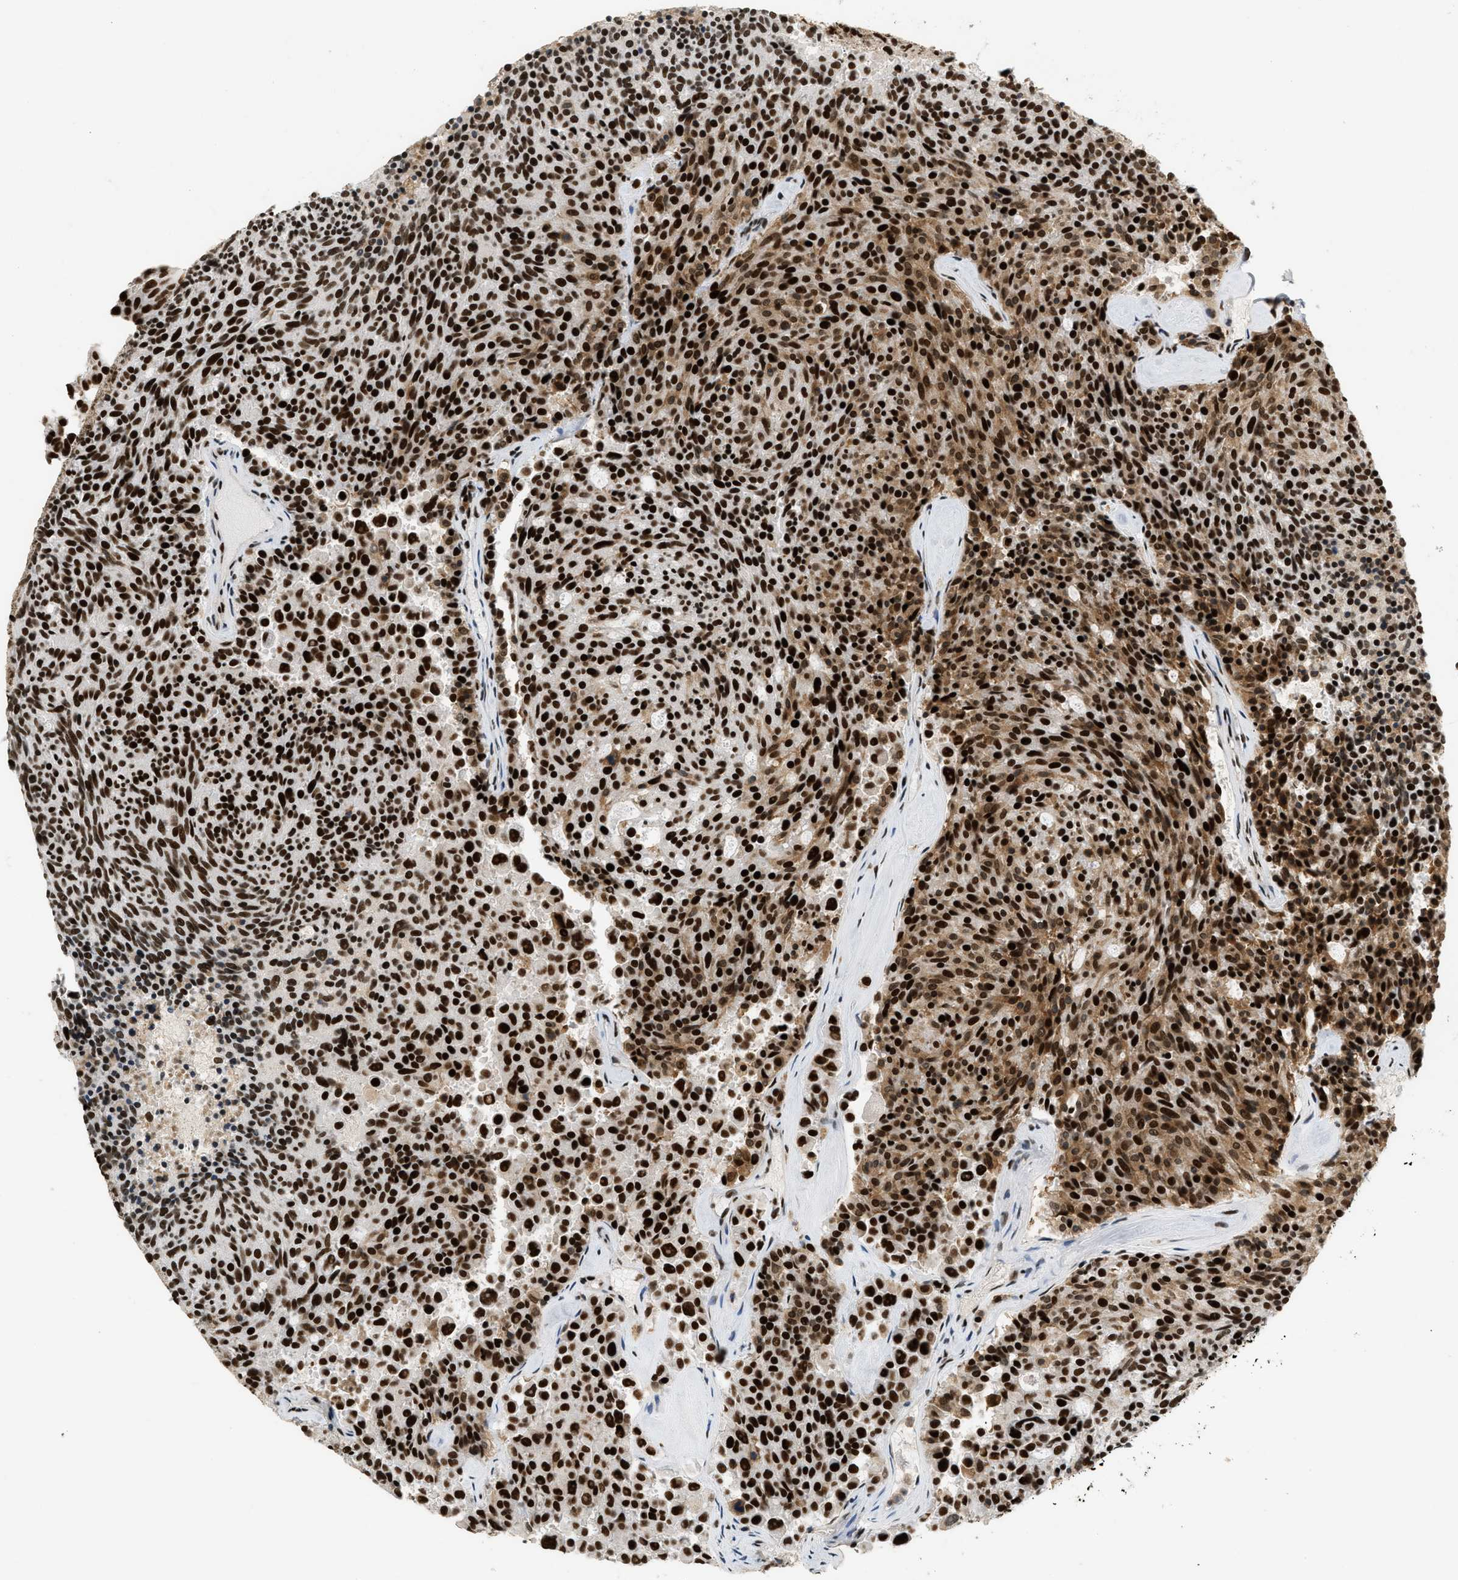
{"staining": {"intensity": "strong", "quantity": ">75%", "location": "nuclear"}, "tissue": "carcinoid", "cell_type": "Tumor cells", "image_type": "cancer", "snomed": [{"axis": "morphology", "description": "Carcinoid, malignant, NOS"}, {"axis": "topography", "description": "Pancreas"}], "caption": "An image of carcinoid stained for a protein shows strong nuclear brown staining in tumor cells.", "gene": "SMARCB1", "patient": {"sex": "female", "age": 54}}